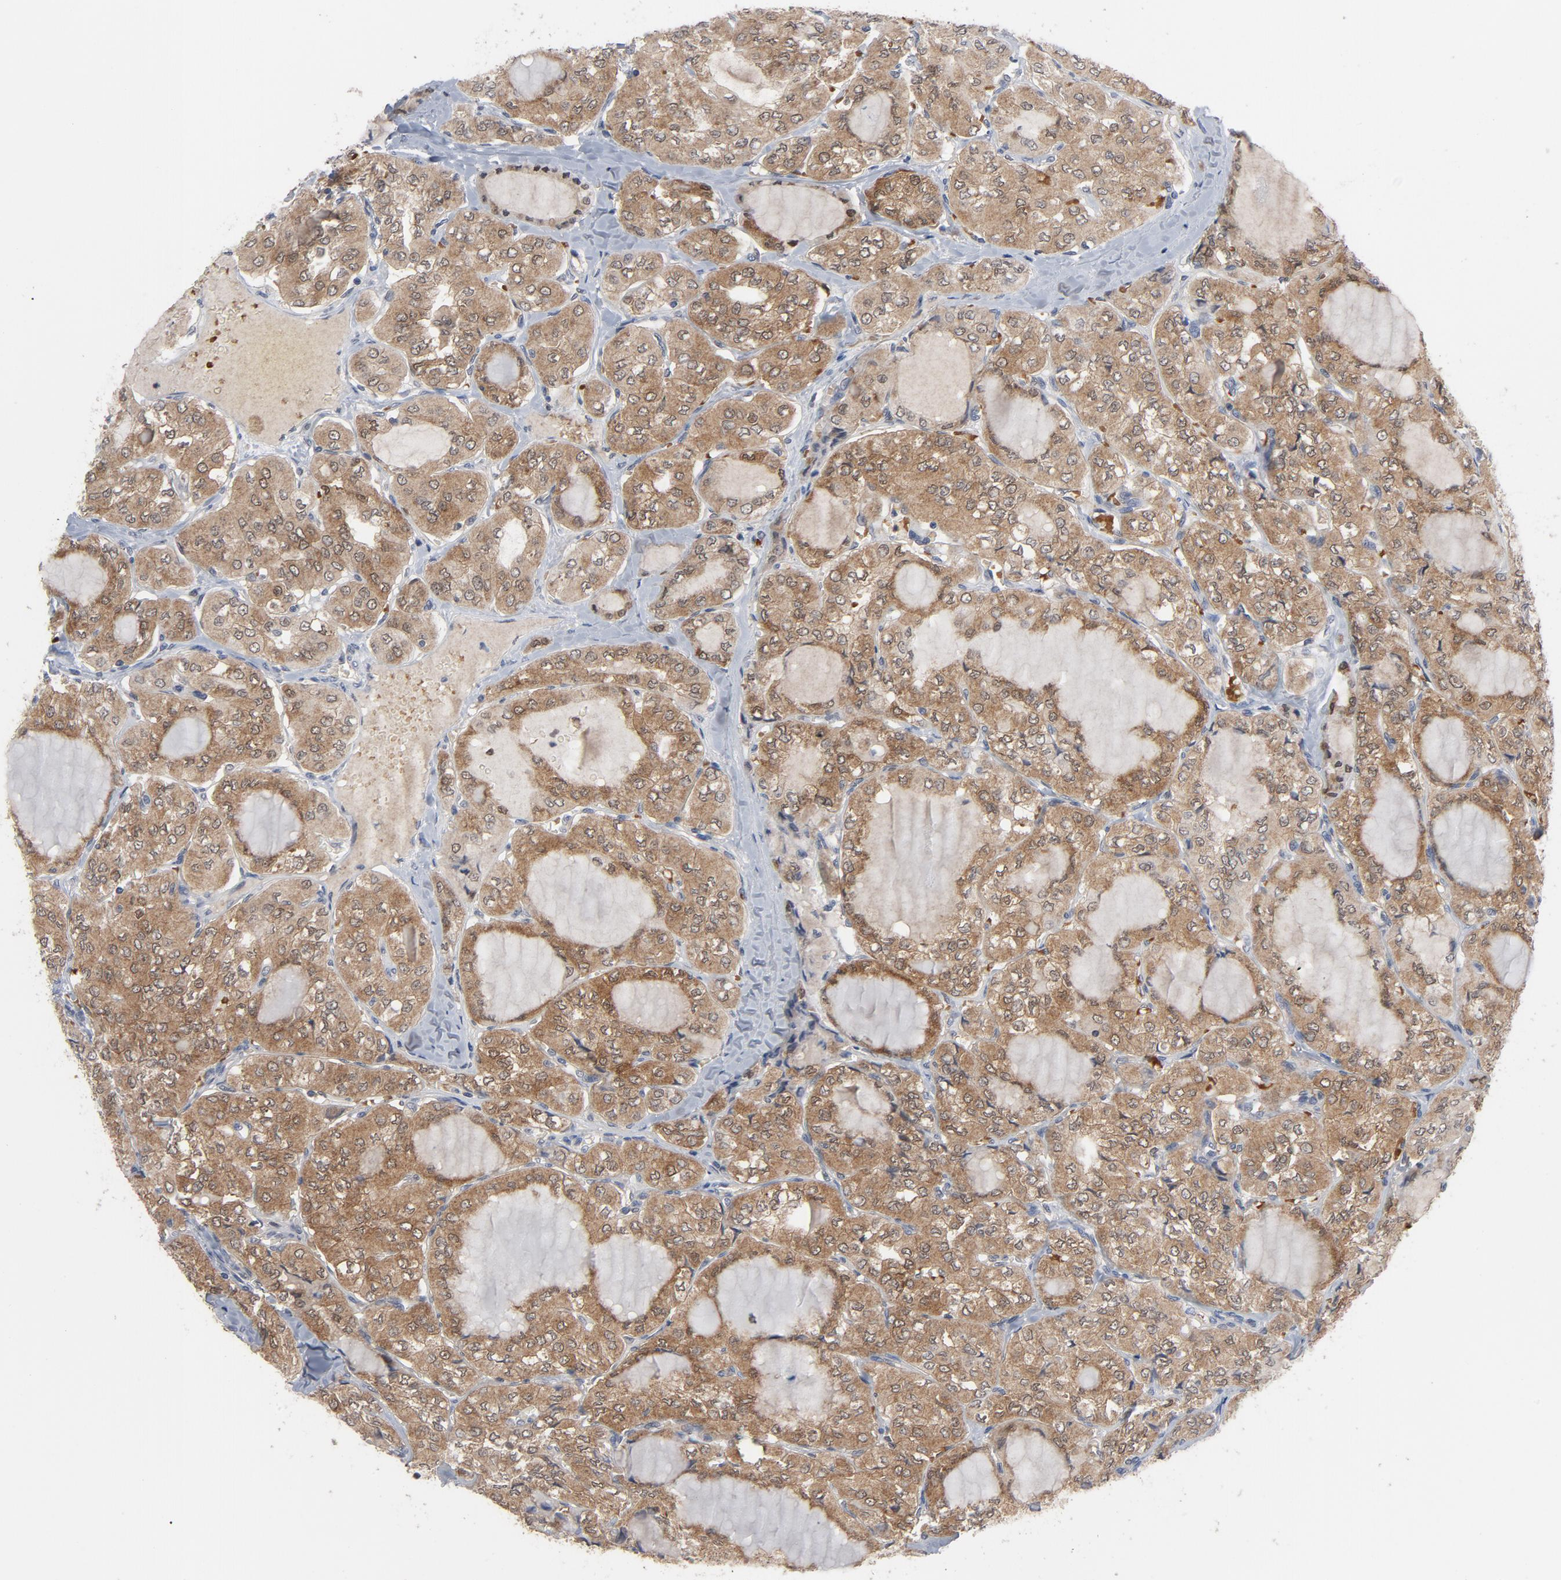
{"staining": {"intensity": "moderate", "quantity": ">75%", "location": "cytoplasmic/membranous"}, "tissue": "thyroid cancer", "cell_type": "Tumor cells", "image_type": "cancer", "snomed": [{"axis": "morphology", "description": "Papillary adenocarcinoma, NOS"}, {"axis": "topography", "description": "Thyroid gland"}], "caption": "This is a micrograph of IHC staining of papillary adenocarcinoma (thyroid), which shows moderate expression in the cytoplasmic/membranous of tumor cells.", "gene": "PRDX1", "patient": {"sex": "male", "age": 20}}